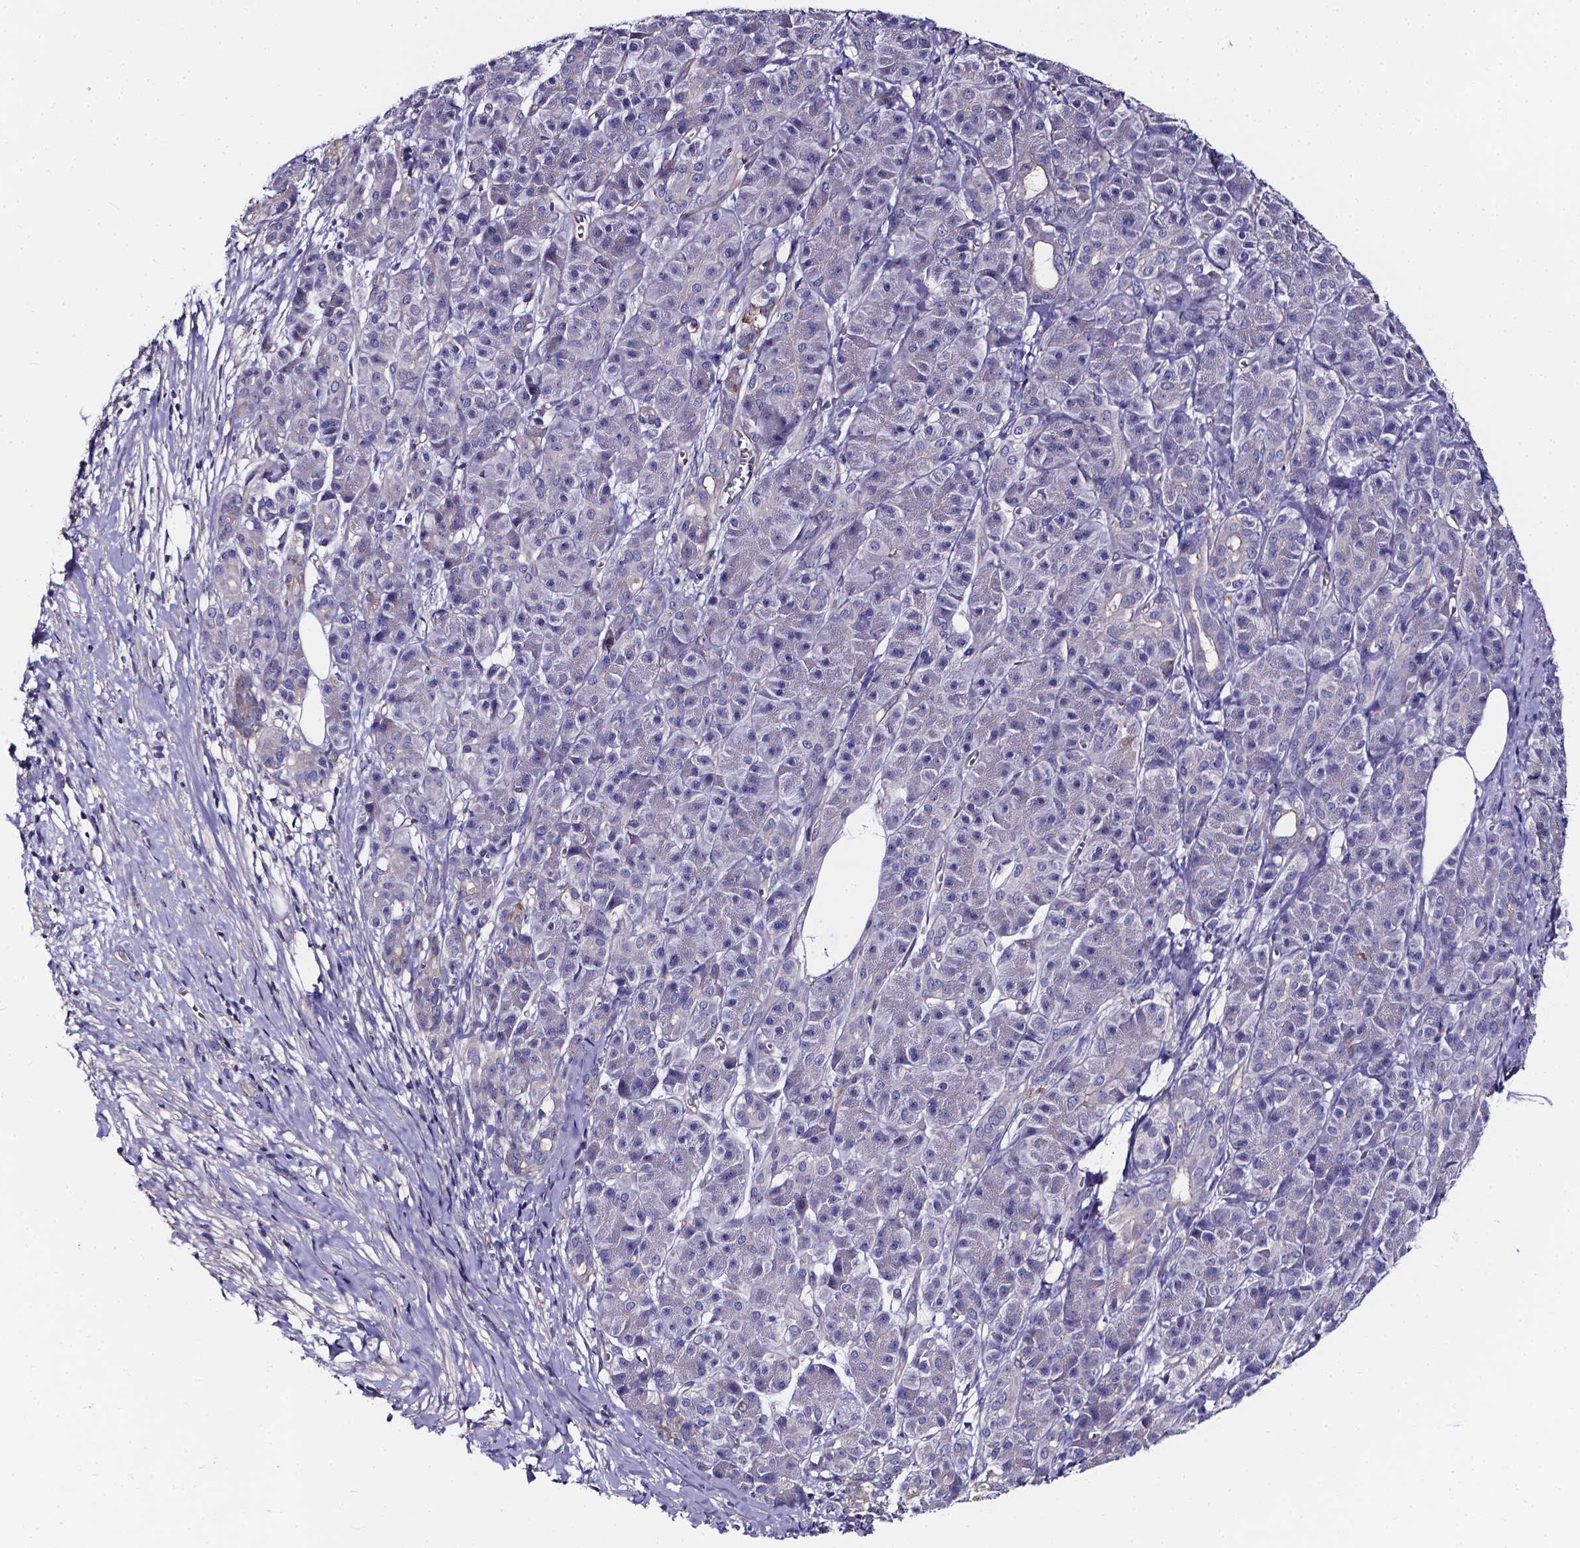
{"staining": {"intensity": "negative", "quantity": "none", "location": "none"}, "tissue": "pancreatic cancer", "cell_type": "Tumor cells", "image_type": "cancer", "snomed": [{"axis": "morphology", "description": "Adenocarcinoma, NOS"}, {"axis": "topography", "description": "Pancreas"}], "caption": "DAB immunohistochemical staining of human pancreatic cancer (adenocarcinoma) shows no significant positivity in tumor cells.", "gene": "CACNG8", "patient": {"sex": "male", "age": 61}}